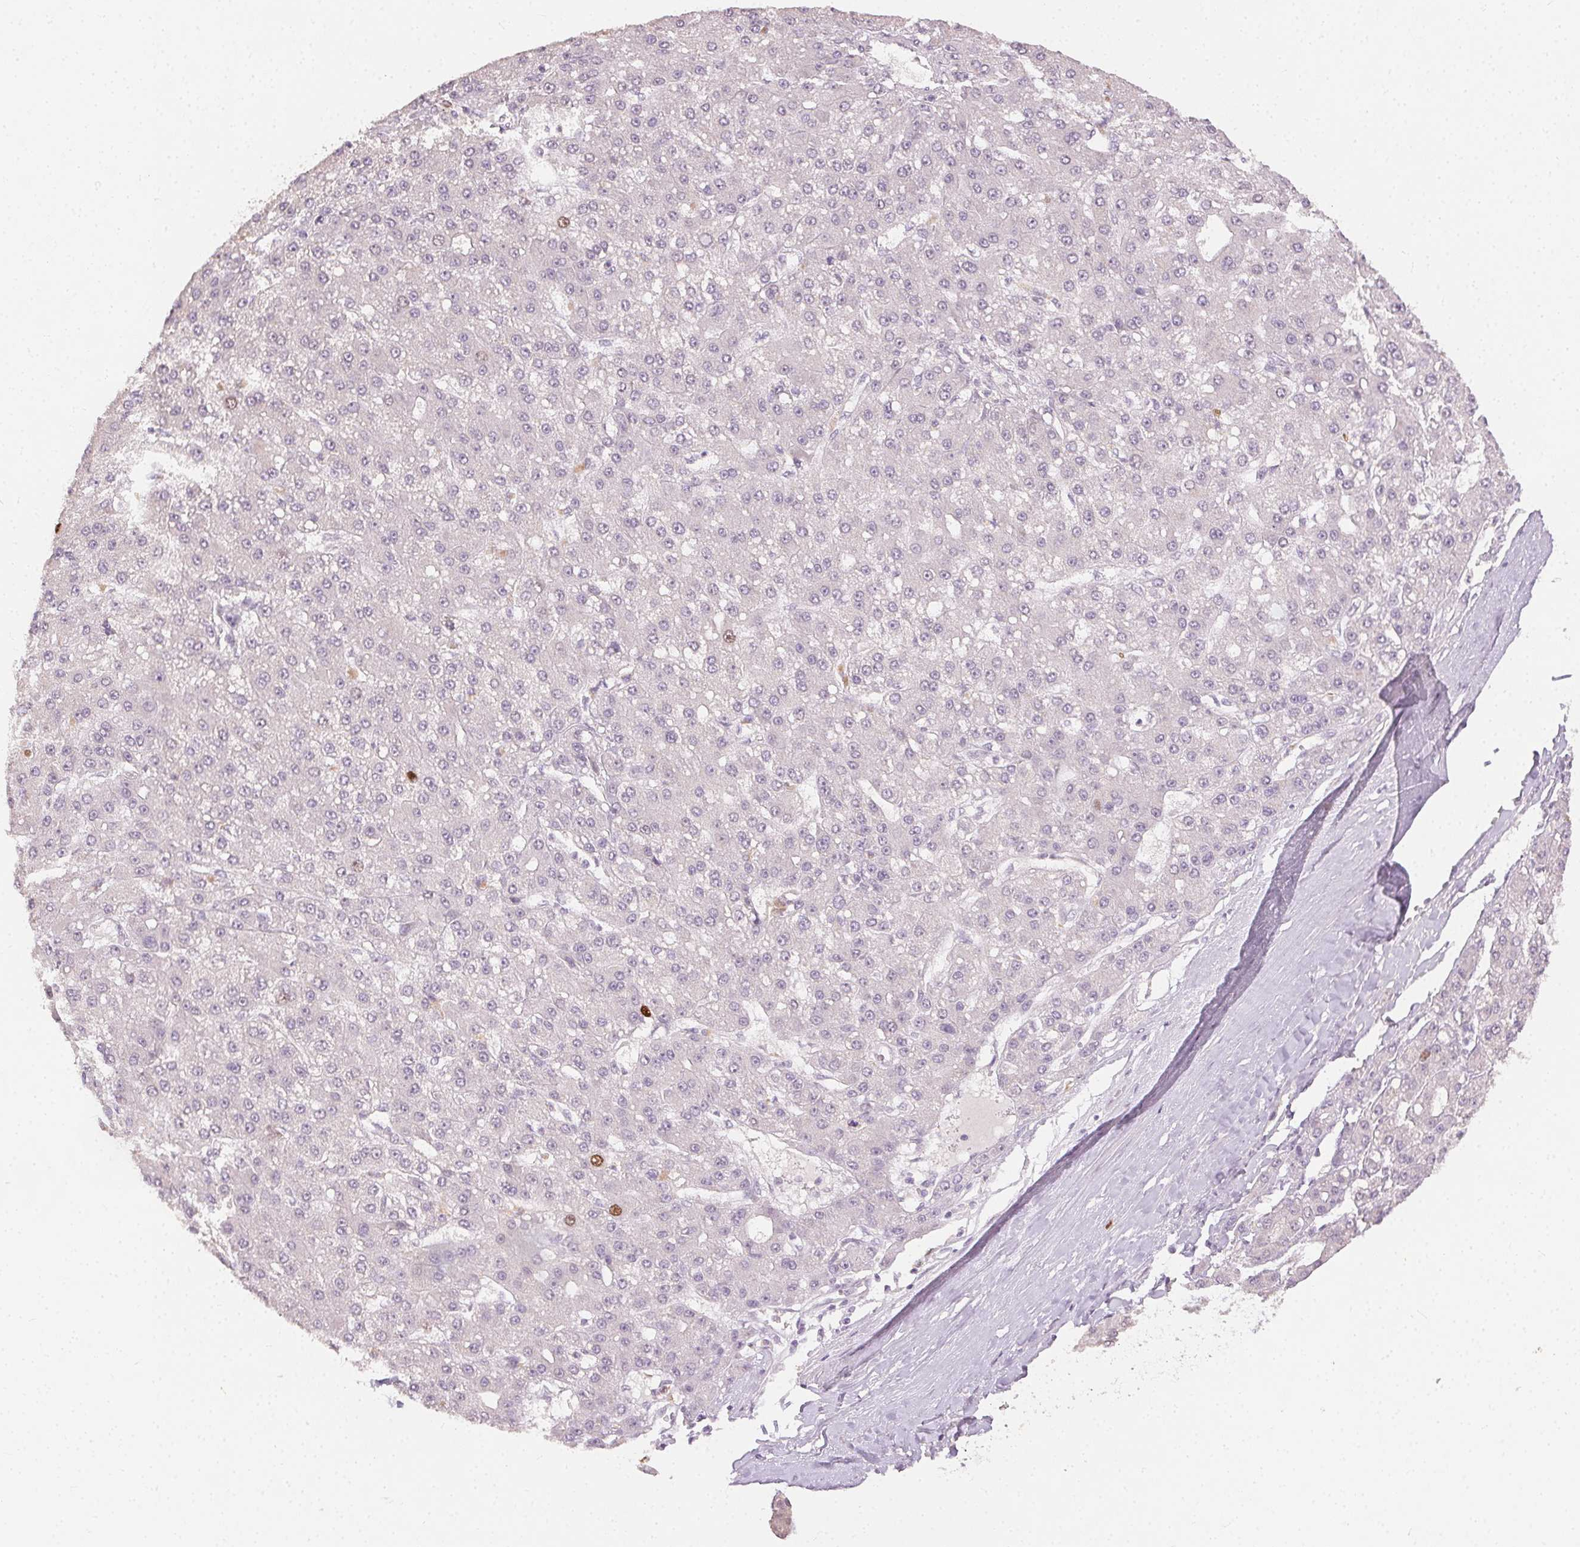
{"staining": {"intensity": "moderate", "quantity": "<25%", "location": "nuclear"}, "tissue": "liver cancer", "cell_type": "Tumor cells", "image_type": "cancer", "snomed": [{"axis": "morphology", "description": "Carcinoma, Hepatocellular, NOS"}, {"axis": "topography", "description": "Liver"}], "caption": "Immunohistochemical staining of hepatocellular carcinoma (liver) reveals moderate nuclear protein expression in approximately <25% of tumor cells.", "gene": "ANLN", "patient": {"sex": "male", "age": 67}}